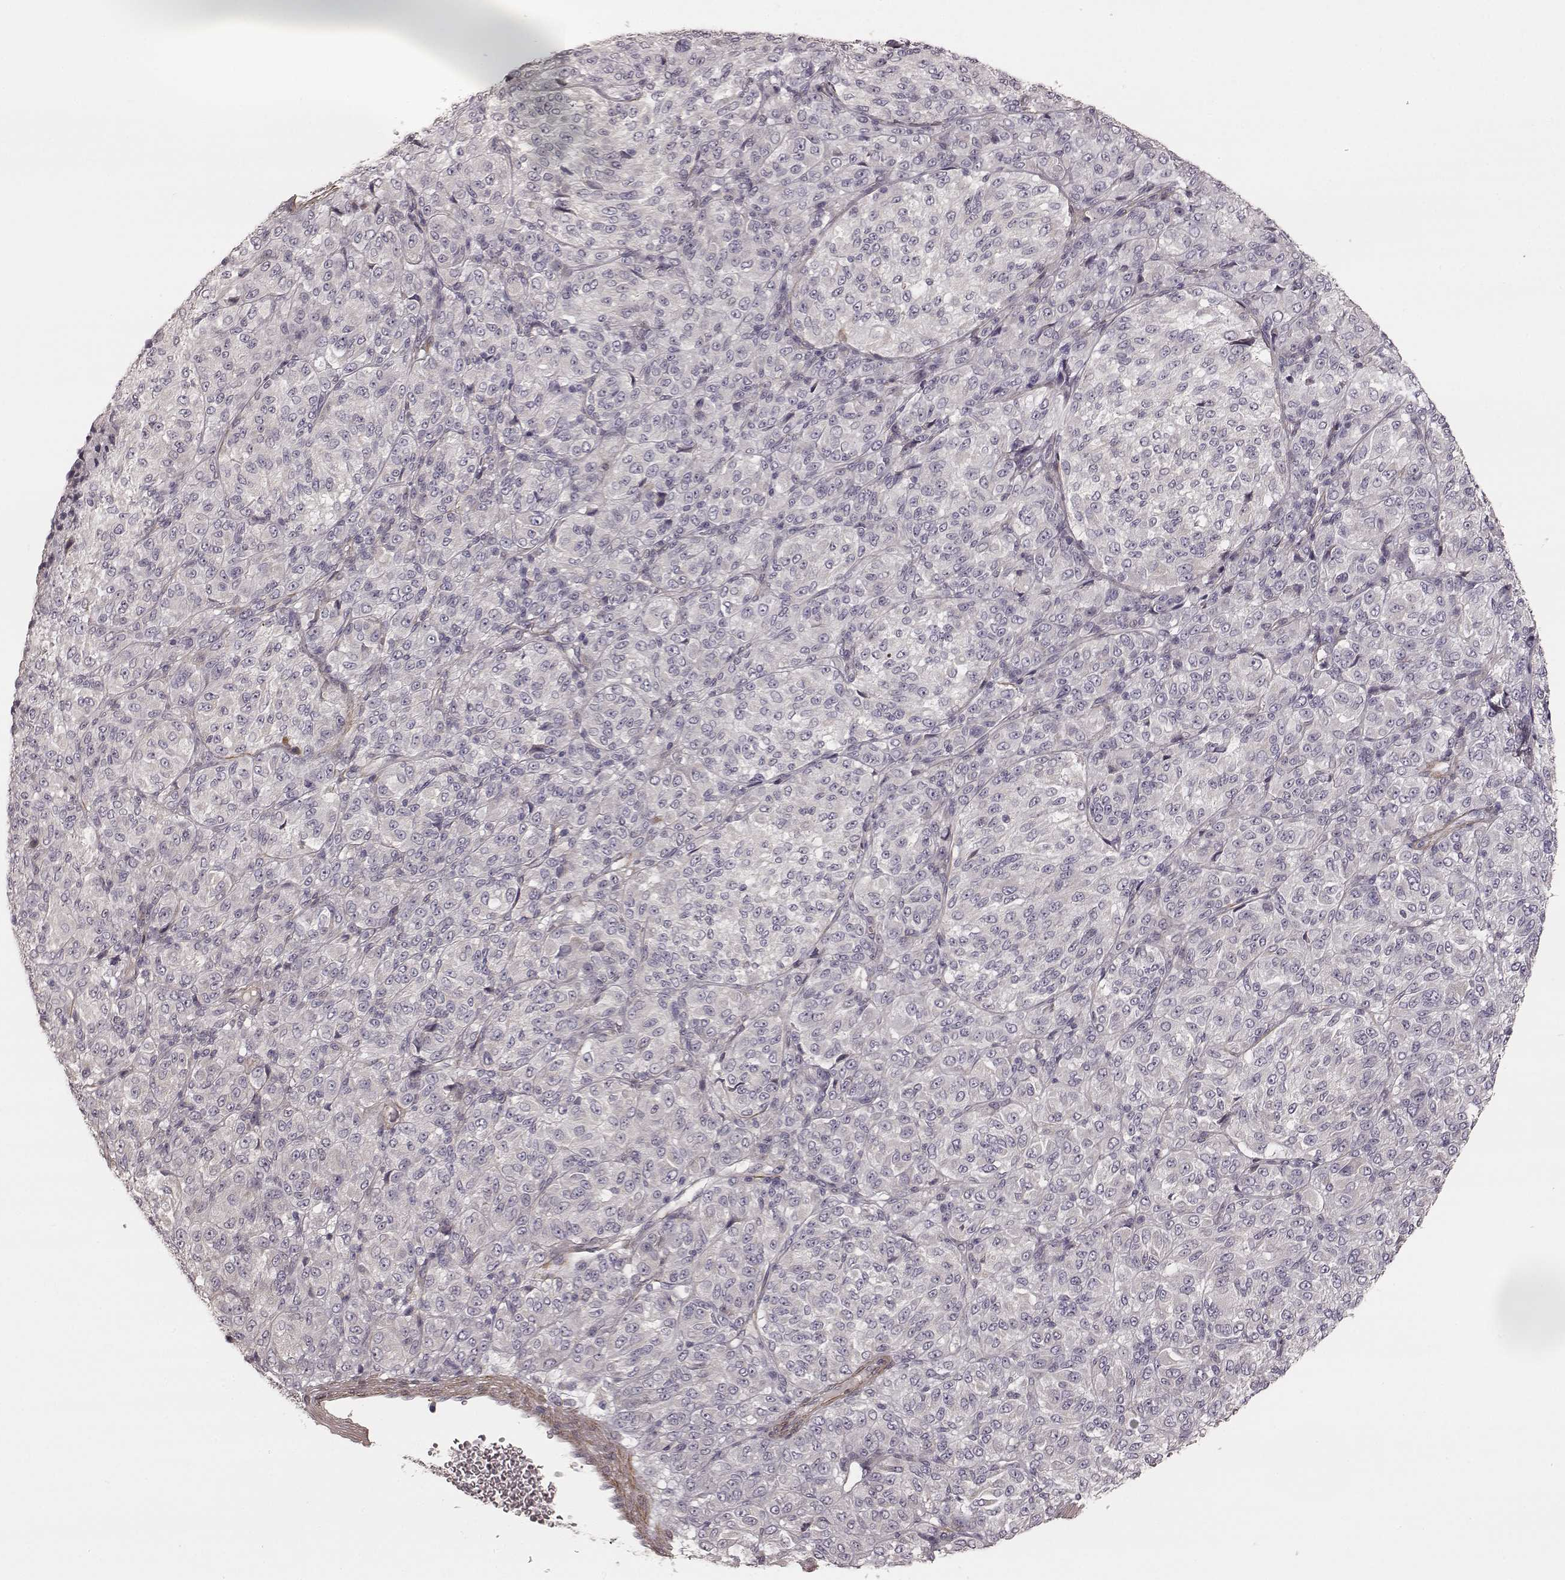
{"staining": {"intensity": "negative", "quantity": "none", "location": "none"}, "tissue": "melanoma", "cell_type": "Tumor cells", "image_type": "cancer", "snomed": [{"axis": "morphology", "description": "Malignant melanoma, Metastatic site"}, {"axis": "topography", "description": "Brain"}], "caption": "Immunohistochemical staining of melanoma reveals no significant staining in tumor cells.", "gene": "KCNJ9", "patient": {"sex": "female", "age": 56}}